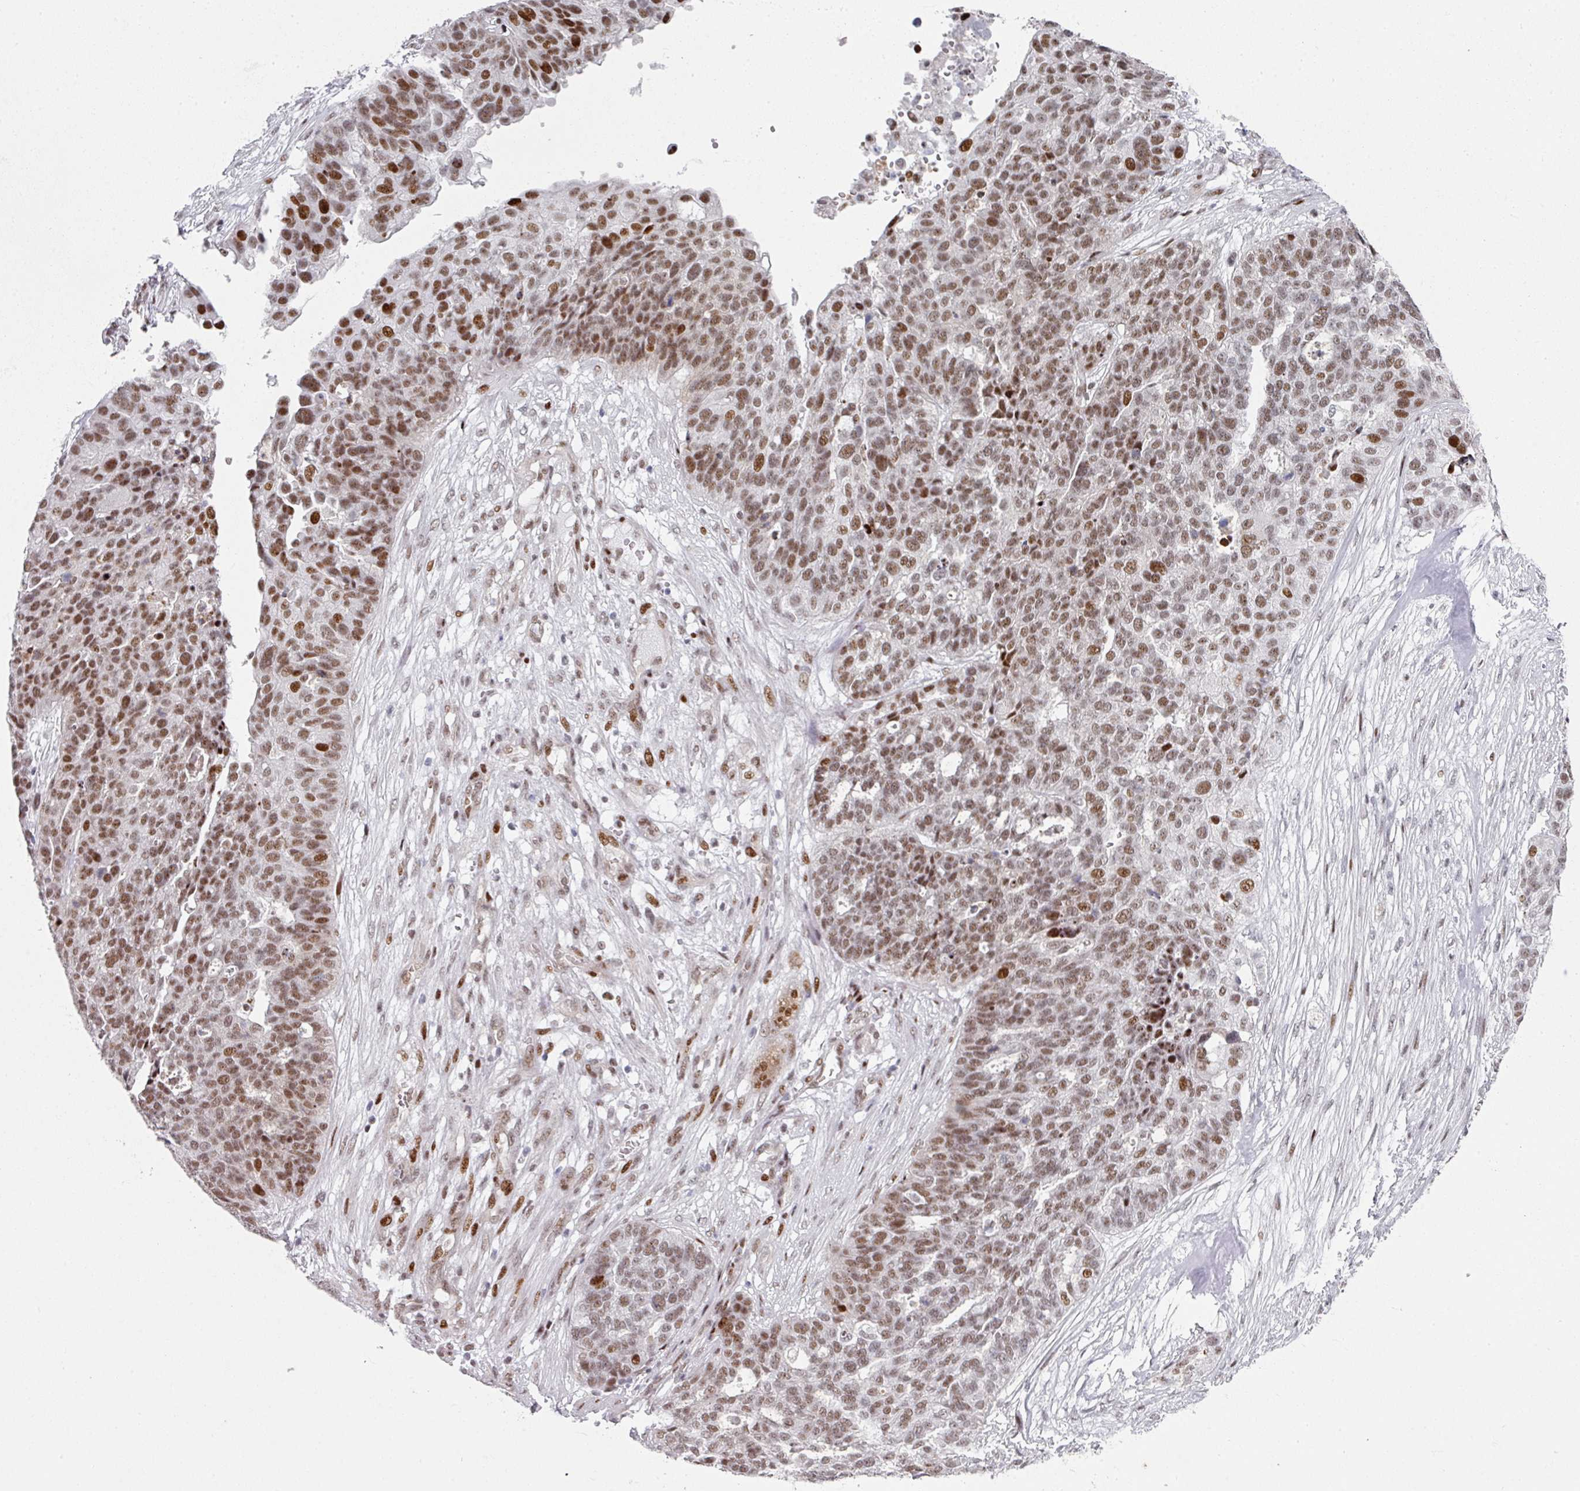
{"staining": {"intensity": "moderate", "quantity": ">75%", "location": "nuclear"}, "tissue": "ovarian cancer", "cell_type": "Tumor cells", "image_type": "cancer", "snomed": [{"axis": "morphology", "description": "Cystadenocarcinoma, serous, NOS"}, {"axis": "topography", "description": "Ovary"}], "caption": "The histopathology image displays a brown stain indicating the presence of a protein in the nuclear of tumor cells in ovarian cancer. Using DAB (brown) and hematoxylin (blue) stains, captured at high magnification using brightfield microscopy.", "gene": "SF3B5", "patient": {"sex": "female", "age": 59}}